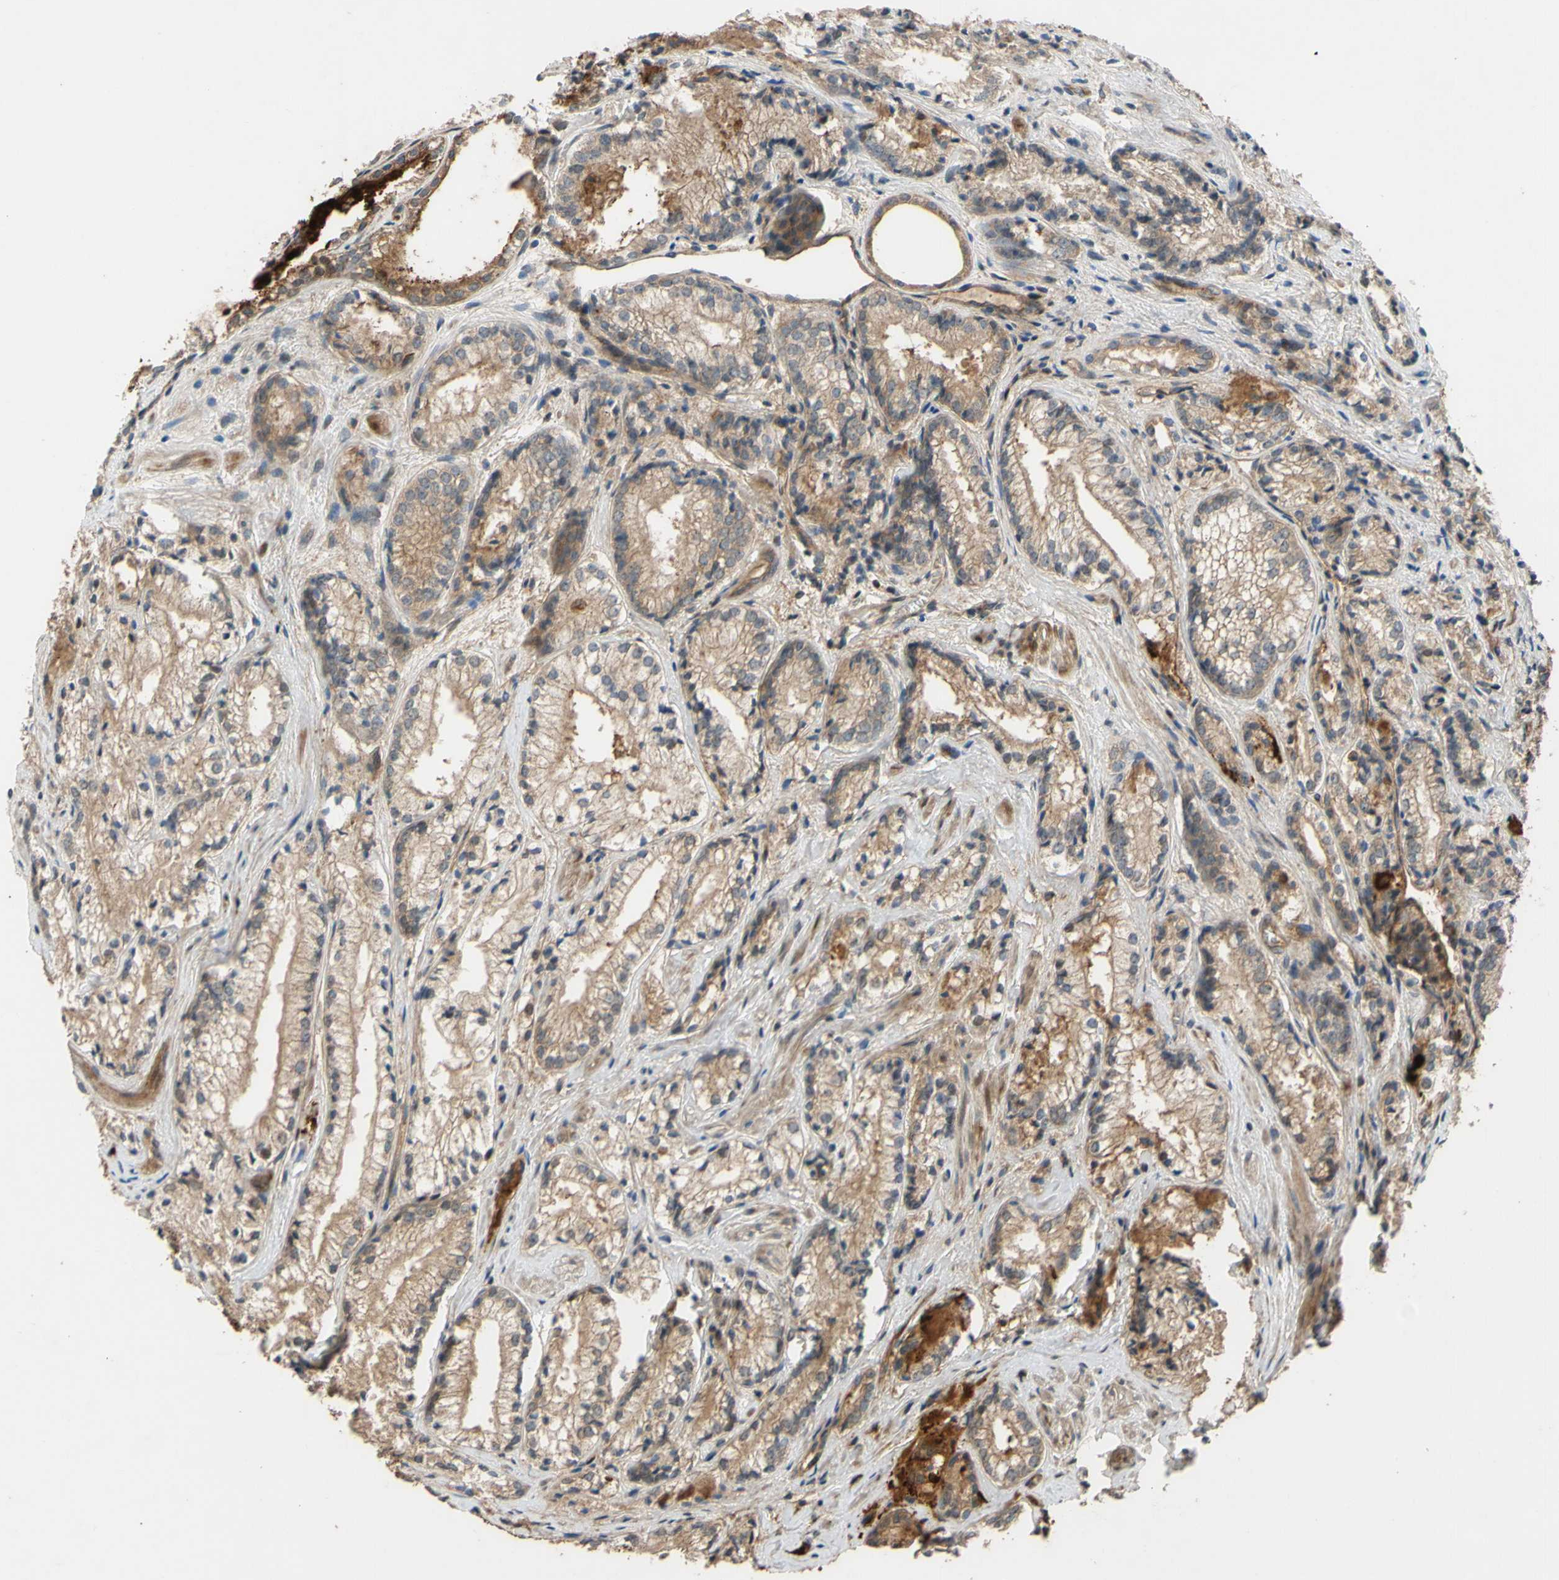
{"staining": {"intensity": "moderate", "quantity": ">75%", "location": "cytoplasmic/membranous"}, "tissue": "prostate cancer", "cell_type": "Tumor cells", "image_type": "cancer", "snomed": [{"axis": "morphology", "description": "Adenocarcinoma, Low grade"}, {"axis": "topography", "description": "Prostate"}], "caption": "Immunohistochemistry of low-grade adenocarcinoma (prostate) reveals medium levels of moderate cytoplasmic/membranous expression in approximately >75% of tumor cells.", "gene": "SHROOM4", "patient": {"sex": "male", "age": 60}}